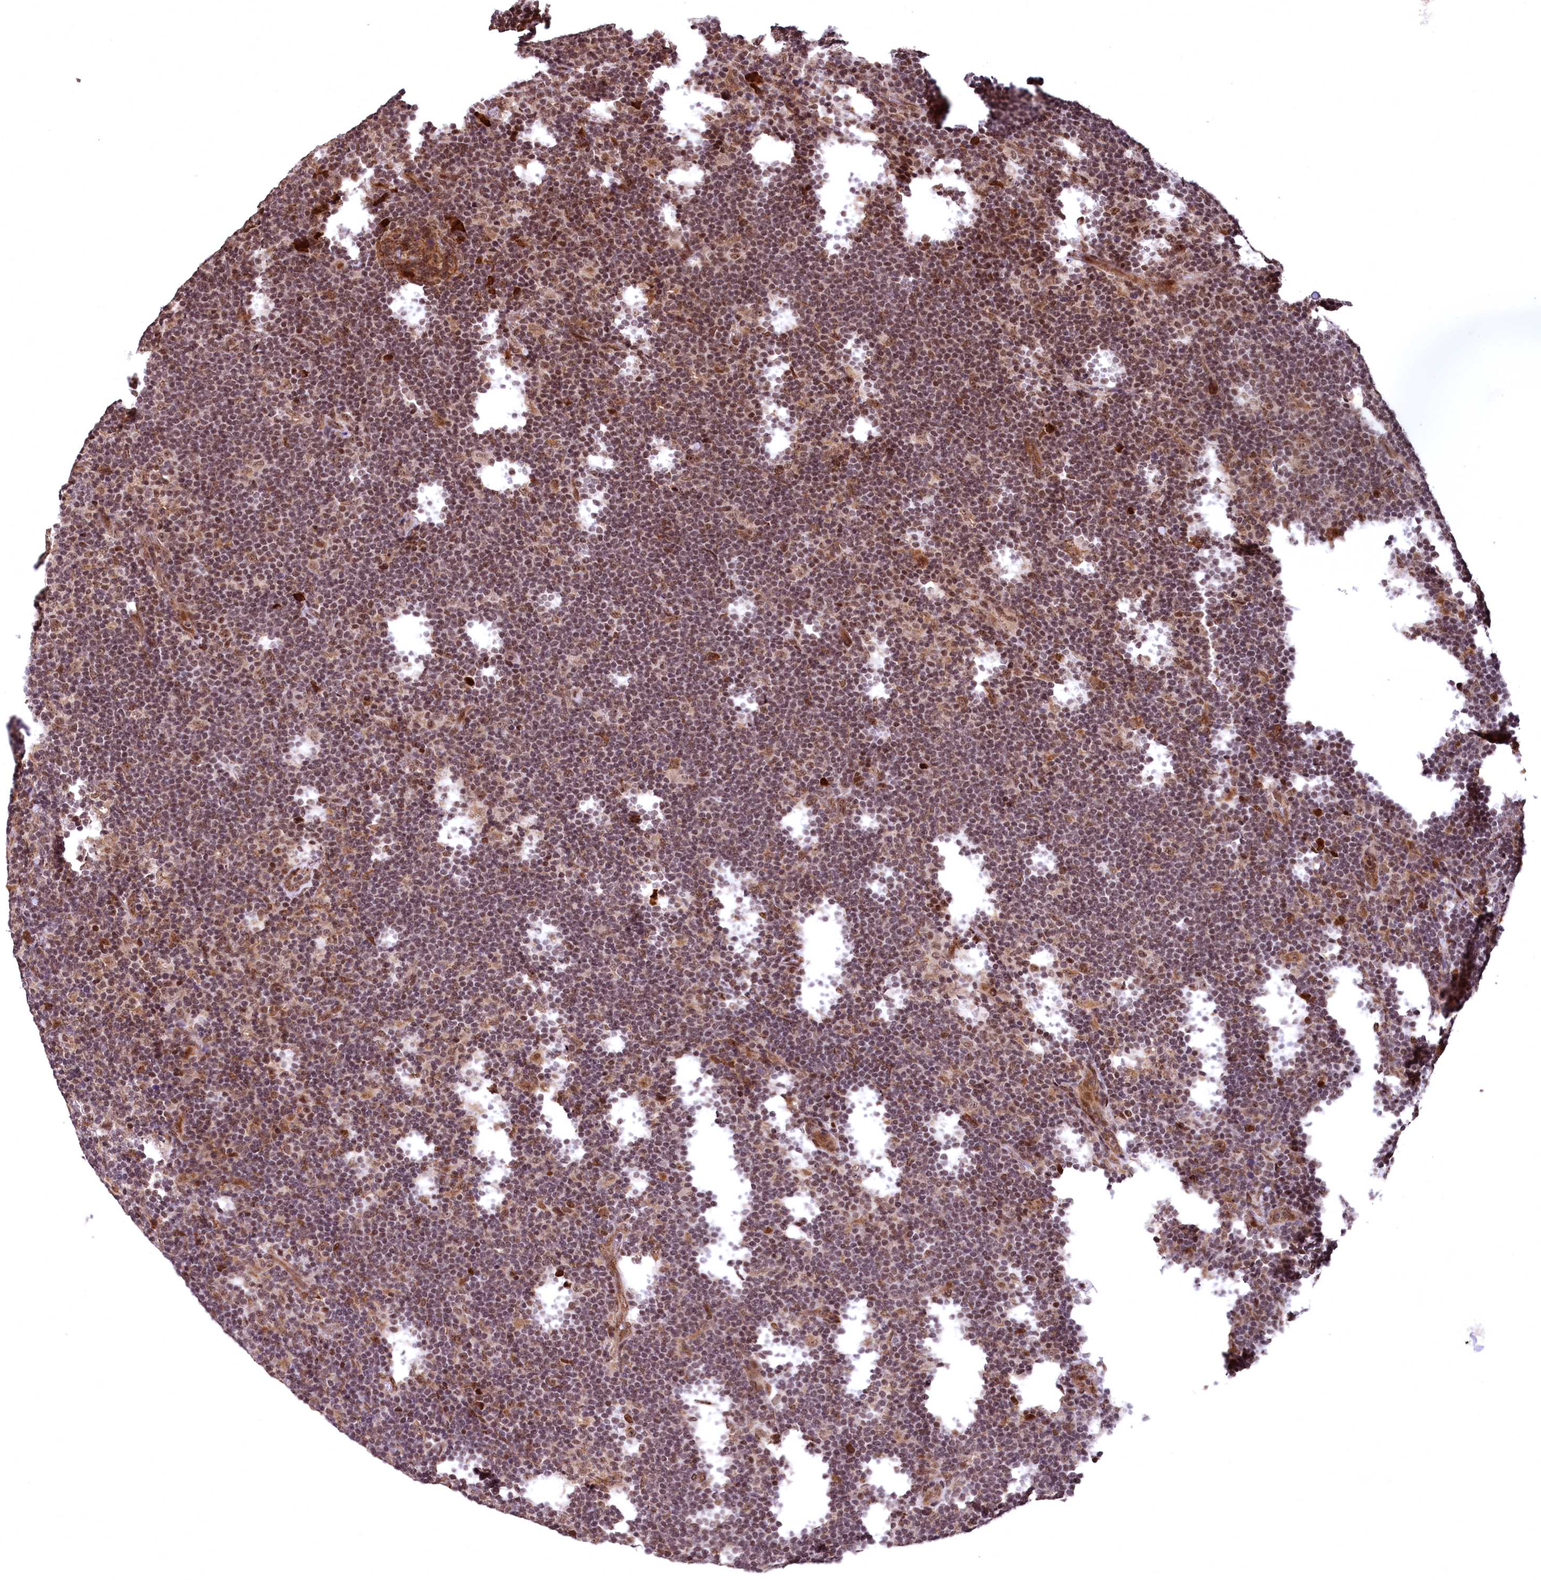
{"staining": {"intensity": "weak", "quantity": "25%-75%", "location": "cytoplasmic/membranous,nuclear"}, "tissue": "lymphoma", "cell_type": "Tumor cells", "image_type": "cancer", "snomed": [{"axis": "morphology", "description": "Hodgkin's disease, NOS"}, {"axis": "topography", "description": "Lymph node"}], "caption": "The photomicrograph exhibits immunohistochemical staining of Hodgkin's disease. There is weak cytoplasmic/membranous and nuclear positivity is appreciated in approximately 25%-75% of tumor cells.", "gene": "PDS5B", "patient": {"sex": "female", "age": 57}}